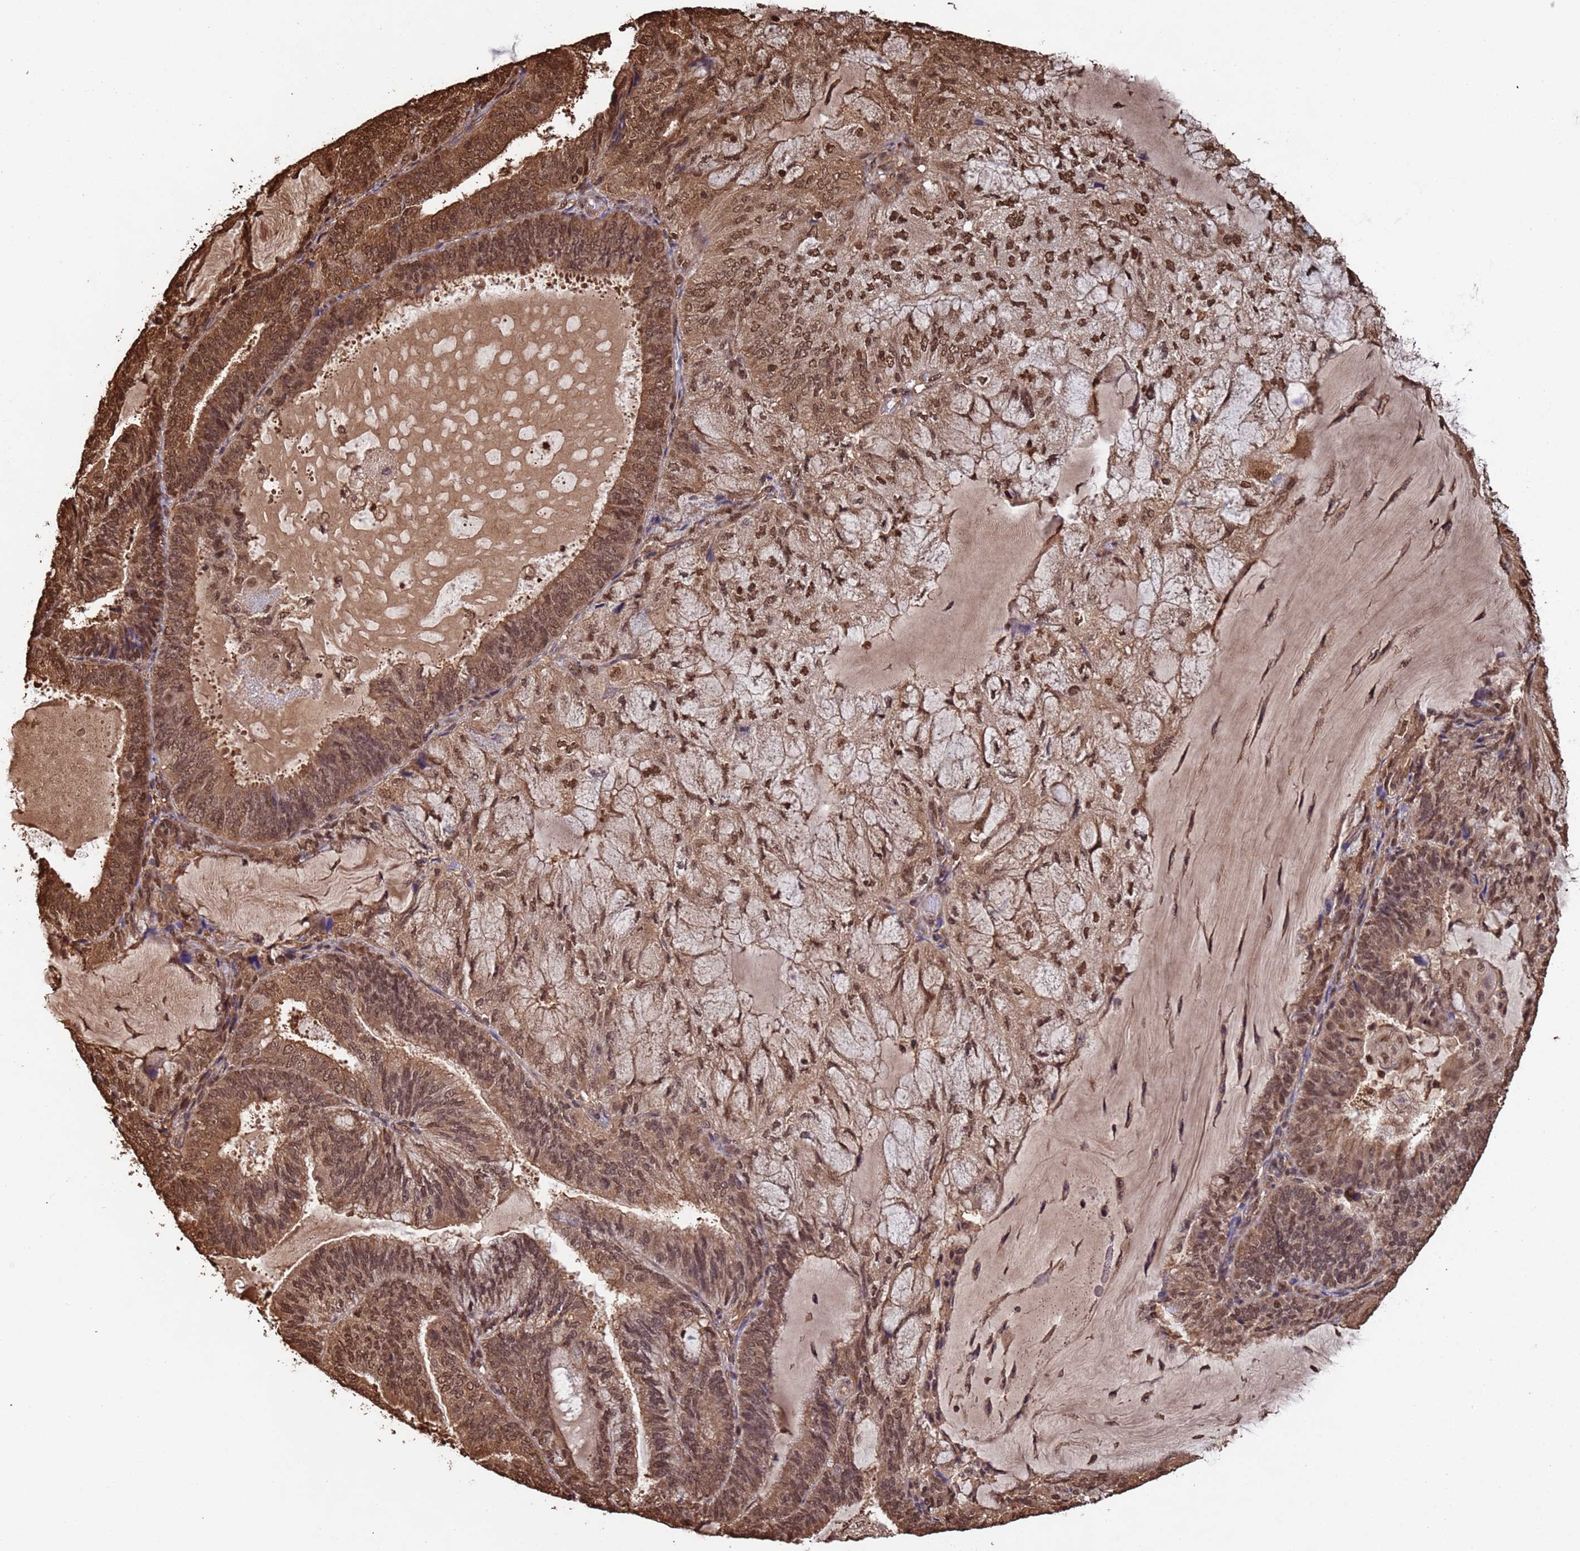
{"staining": {"intensity": "moderate", "quantity": ">75%", "location": "cytoplasmic/membranous,nuclear"}, "tissue": "endometrial cancer", "cell_type": "Tumor cells", "image_type": "cancer", "snomed": [{"axis": "morphology", "description": "Adenocarcinoma, NOS"}, {"axis": "topography", "description": "Endometrium"}], "caption": "DAB (3,3'-diaminobenzidine) immunohistochemical staining of adenocarcinoma (endometrial) exhibits moderate cytoplasmic/membranous and nuclear protein positivity in approximately >75% of tumor cells.", "gene": "SUMO4", "patient": {"sex": "female", "age": 81}}